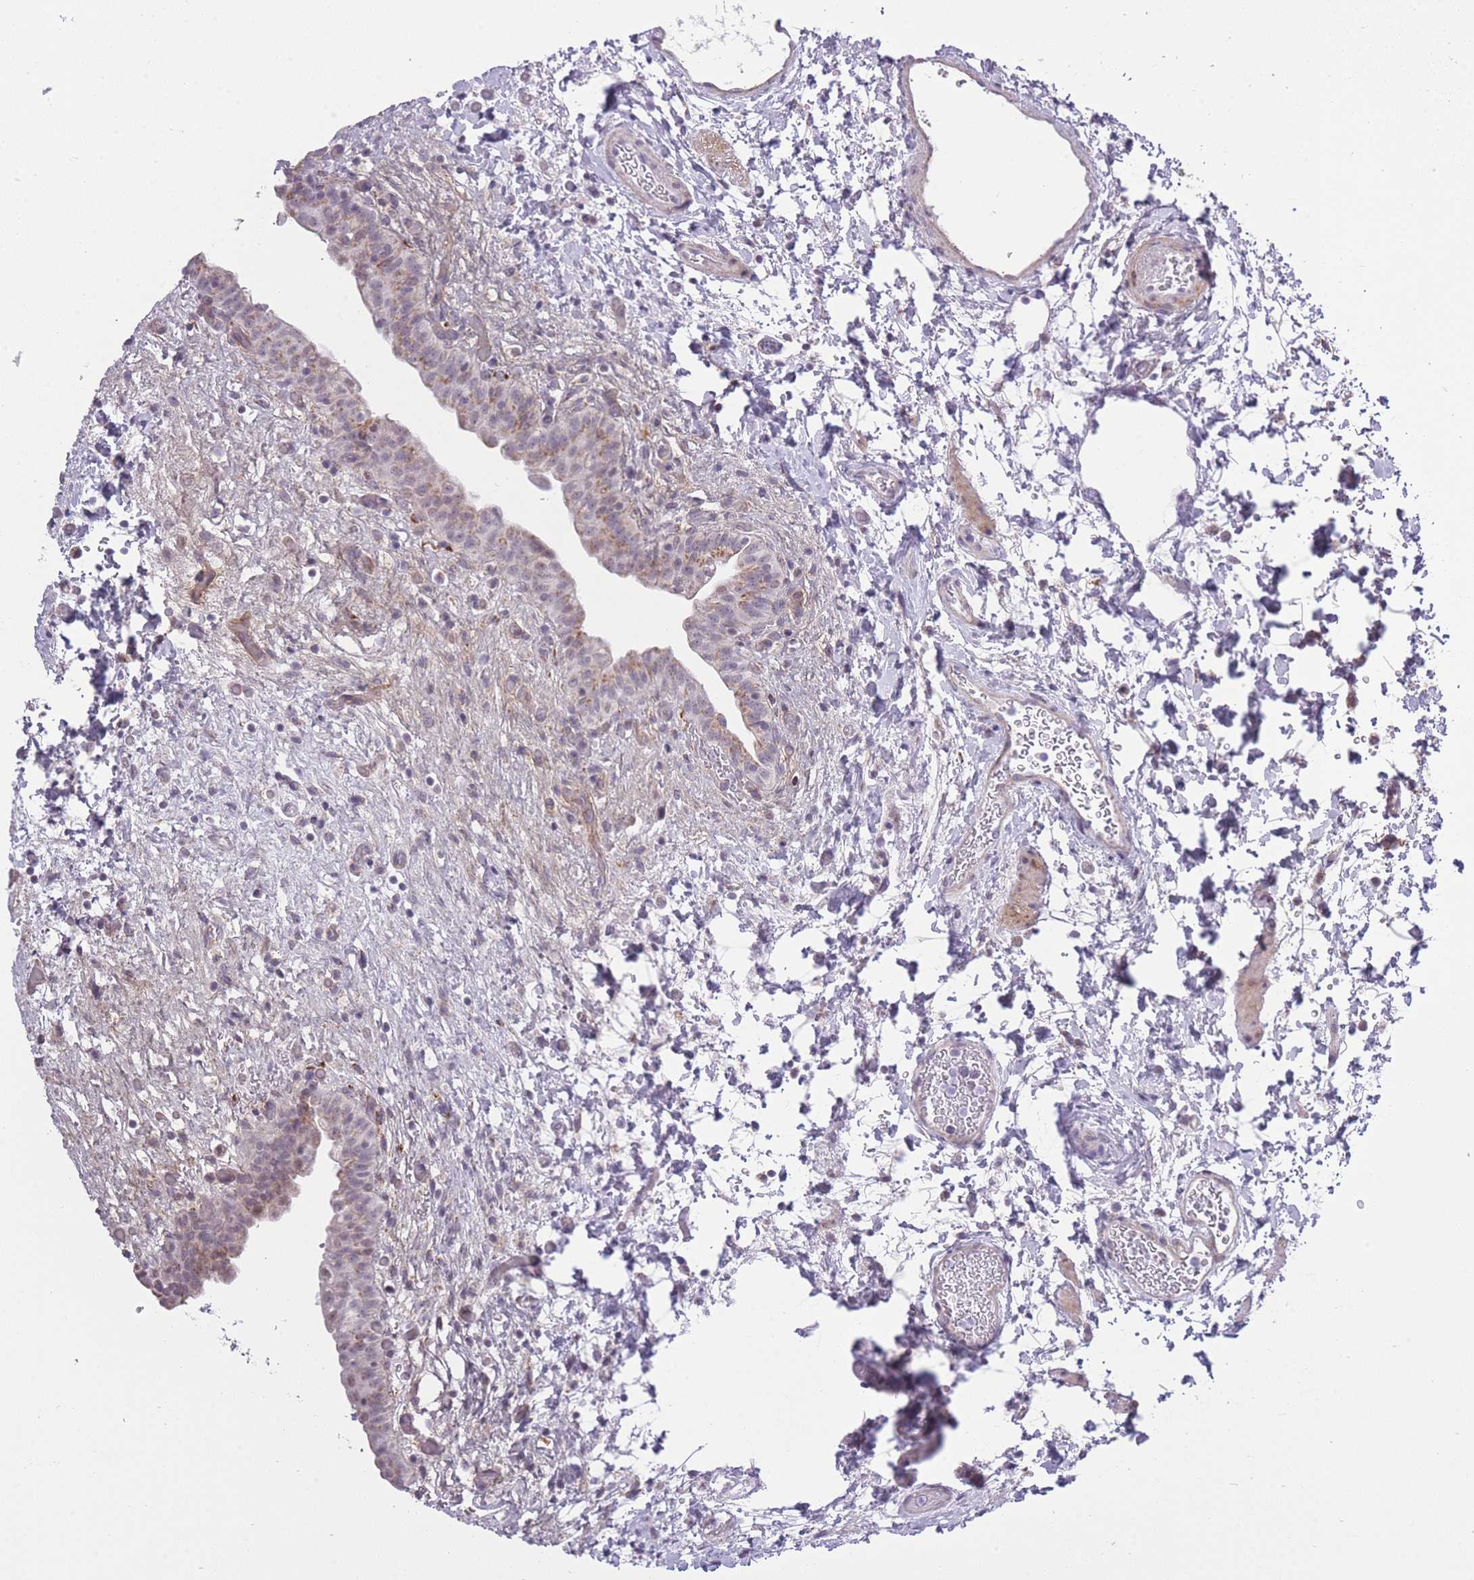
{"staining": {"intensity": "moderate", "quantity": "25%-75%", "location": "cytoplasmic/membranous"}, "tissue": "urinary bladder", "cell_type": "Urothelial cells", "image_type": "normal", "snomed": [{"axis": "morphology", "description": "Normal tissue, NOS"}, {"axis": "topography", "description": "Urinary bladder"}], "caption": "DAB immunohistochemical staining of normal urinary bladder reveals moderate cytoplasmic/membranous protein positivity in about 25%-75% of urothelial cells.", "gene": "ZBTB24", "patient": {"sex": "male", "age": 69}}